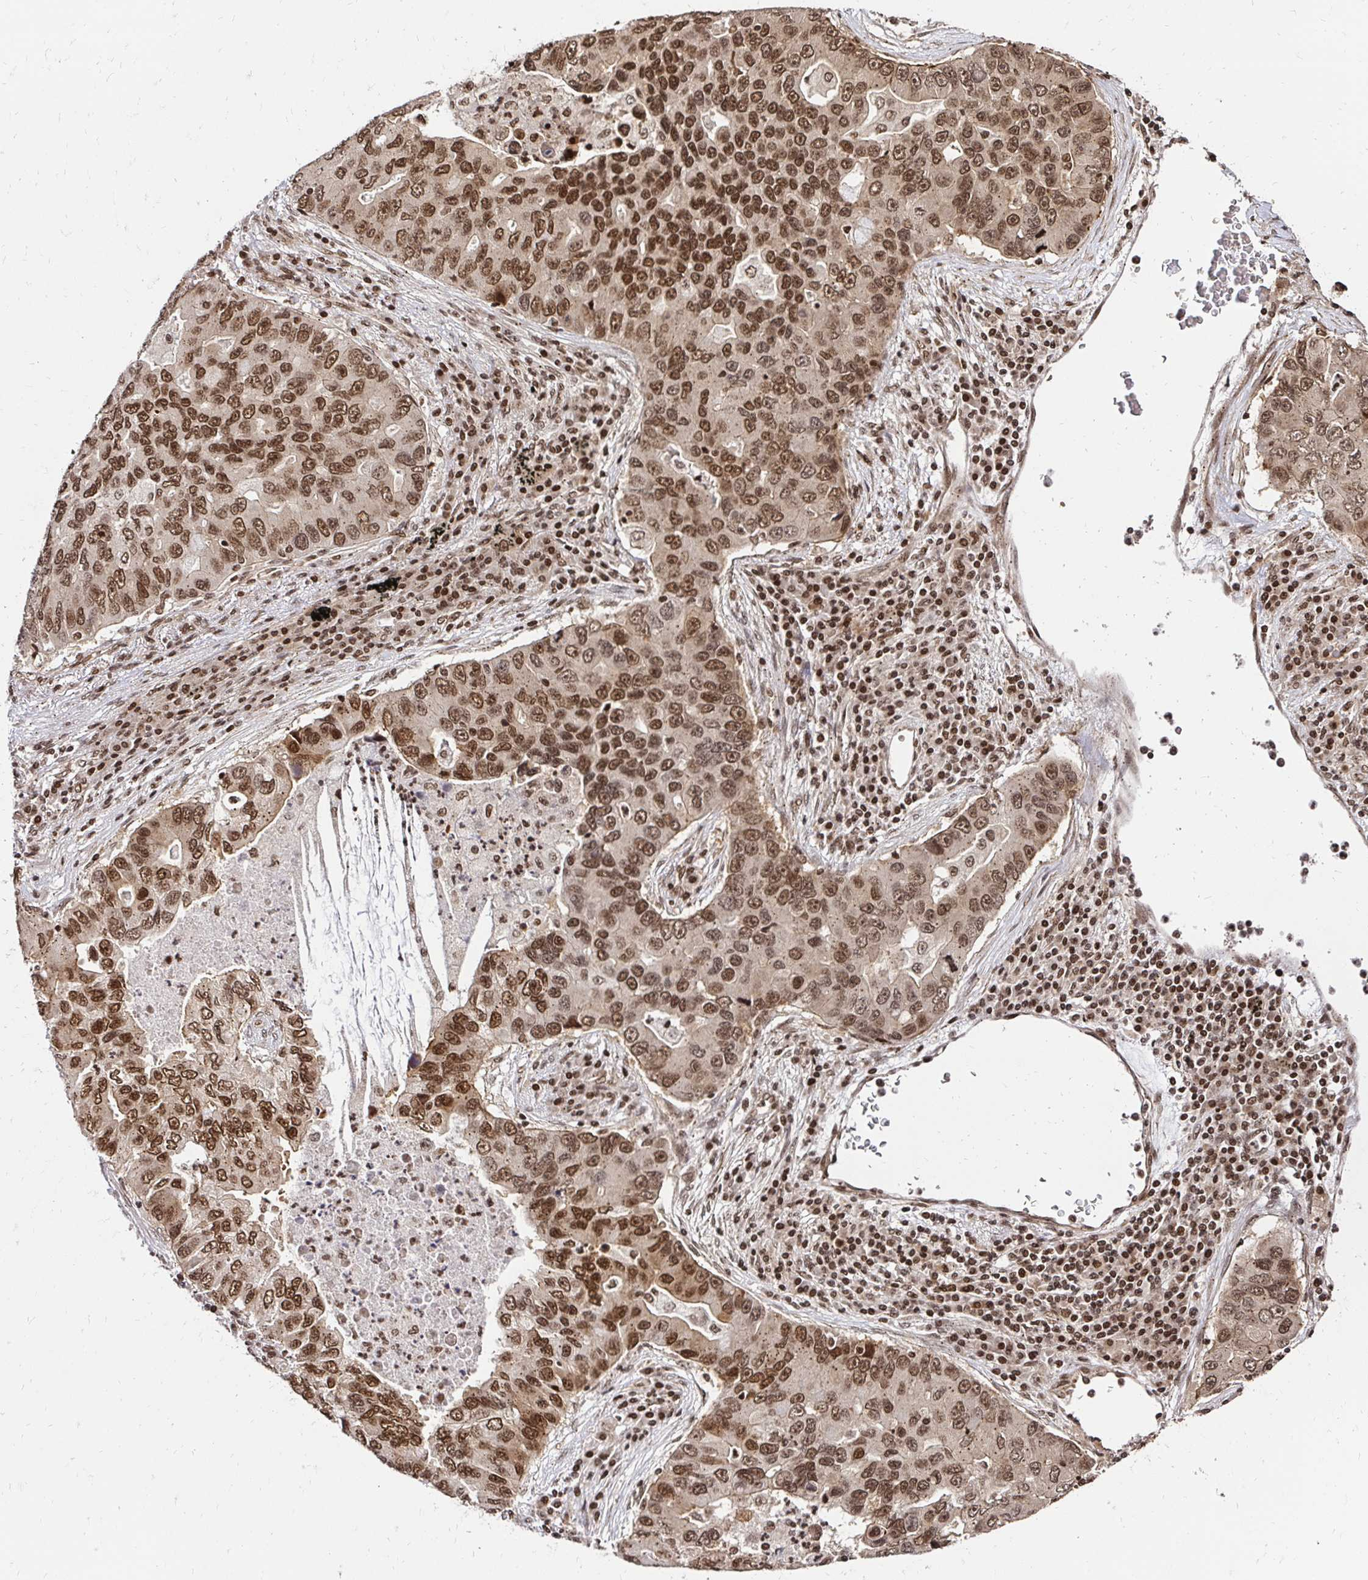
{"staining": {"intensity": "strong", "quantity": ">75%", "location": "nuclear"}, "tissue": "lung cancer", "cell_type": "Tumor cells", "image_type": "cancer", "snomed": [{"axis": "morphology", "description": "Adenocarcinoma, NOS"}, {"axis": "morphology", "description": "Adenocarcinoma, metastatic, NOS"}, {"axis": "topography", "description": "Lymph node"}, {"axis": "topography", "description": "Lung"}], "caption": "Protein staining demonstrates strong nuclear staining in approximately >75% of tumor cells in lung cancer. The staining was performed using DAB, with brown indicating positive protein expression. Nuclei are stained blue with hematoxylin.", "gene": "GLYR1", "patient": {"sex": "female", "age": 54}}